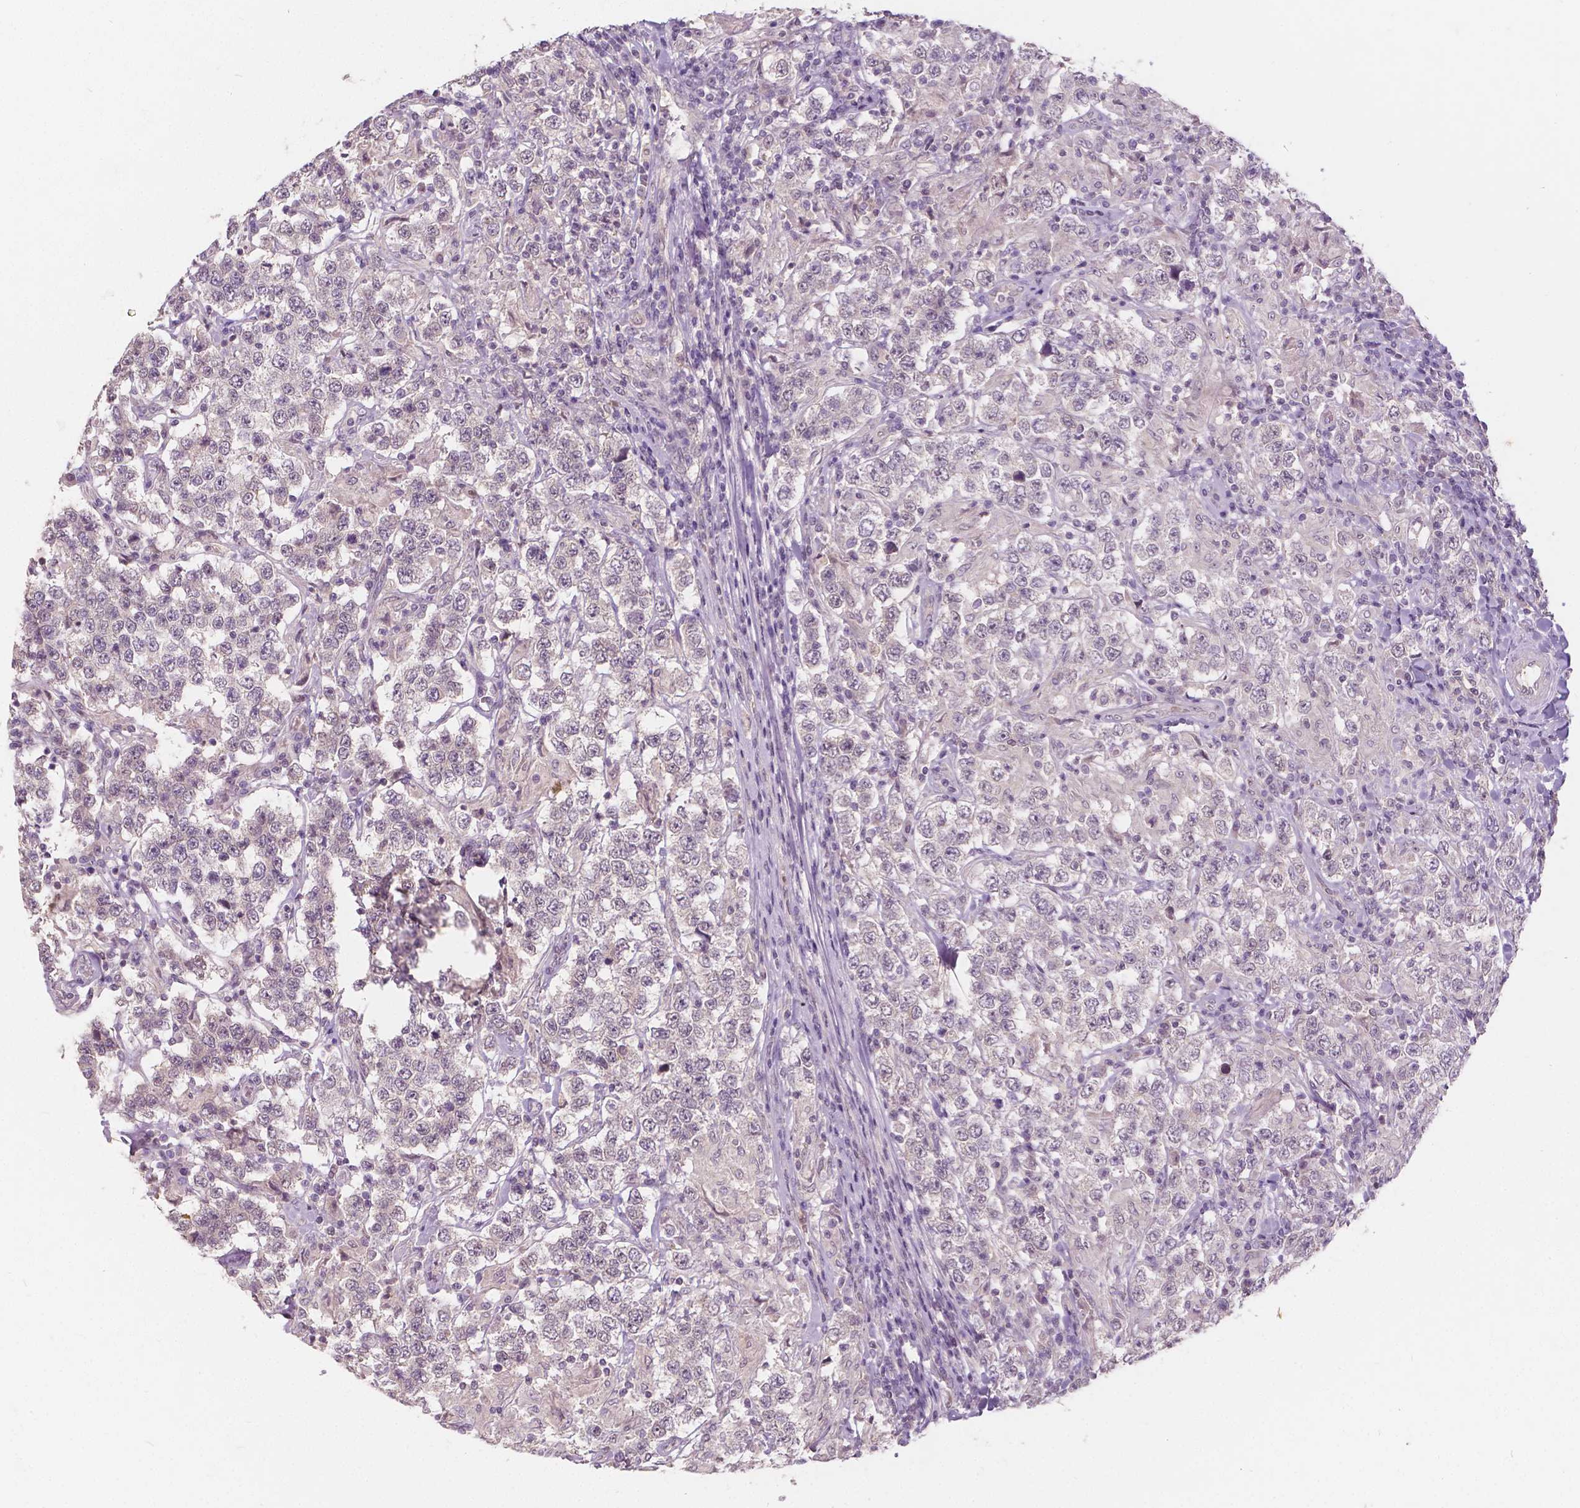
{"staining": {"intensity": "negative", "quantity": "none", "location": "none"}, "tissue": "testis cancer", "cell_type": "Tumor cells", "image_type": "cancer", "snomed": [{"axis": "morphology", "description": "Seminoma, NOS"}, {"axis": "morphology", "description": "Carcinoma, Embryonal, NOS"}, {"axis": "topography", "description": "Testis"}], "caption": "Tumor cells are negative for brown protein staining in embryonal carcinoma (testis).", "gene": "NAPRT", "patient": {"sex": "male", "age": 41}}